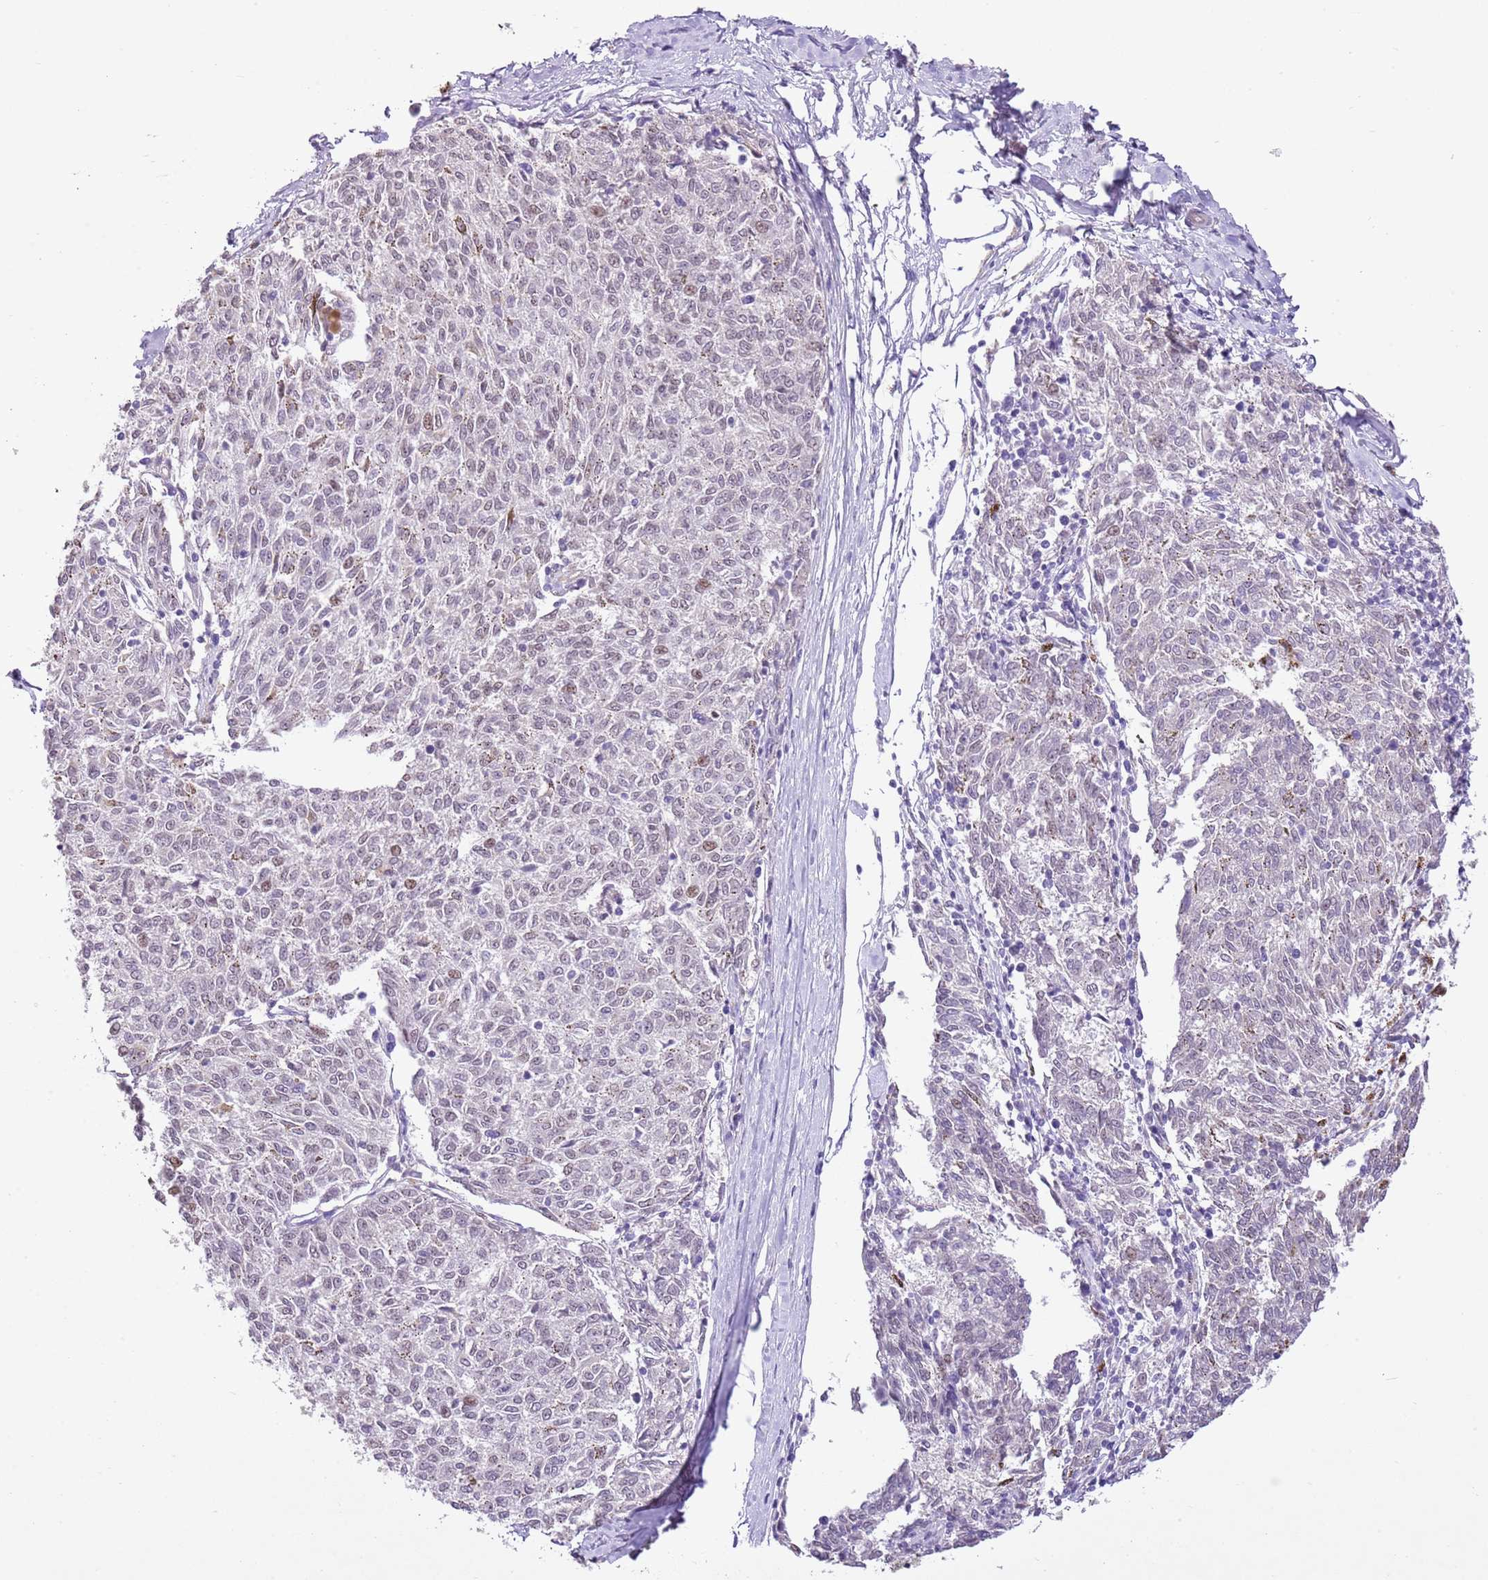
{"staining": {"intensity": "weak", "quantity": "<25%", "location": "nuclear"}, "tissue": "melanoma", "cell_type": "Tumor cells", "image_type": "cancer", "snomed": [{"axis": "morphology", "description": "Malignant melanoma, NOS"}, {"axis": "topography", "description": "Skin"}], "caption": "A histopathology image of human melanoma is negative for staining in tumor cells.", "gene": "NACC2", "patient": {"sex": "female", "age": 72}}